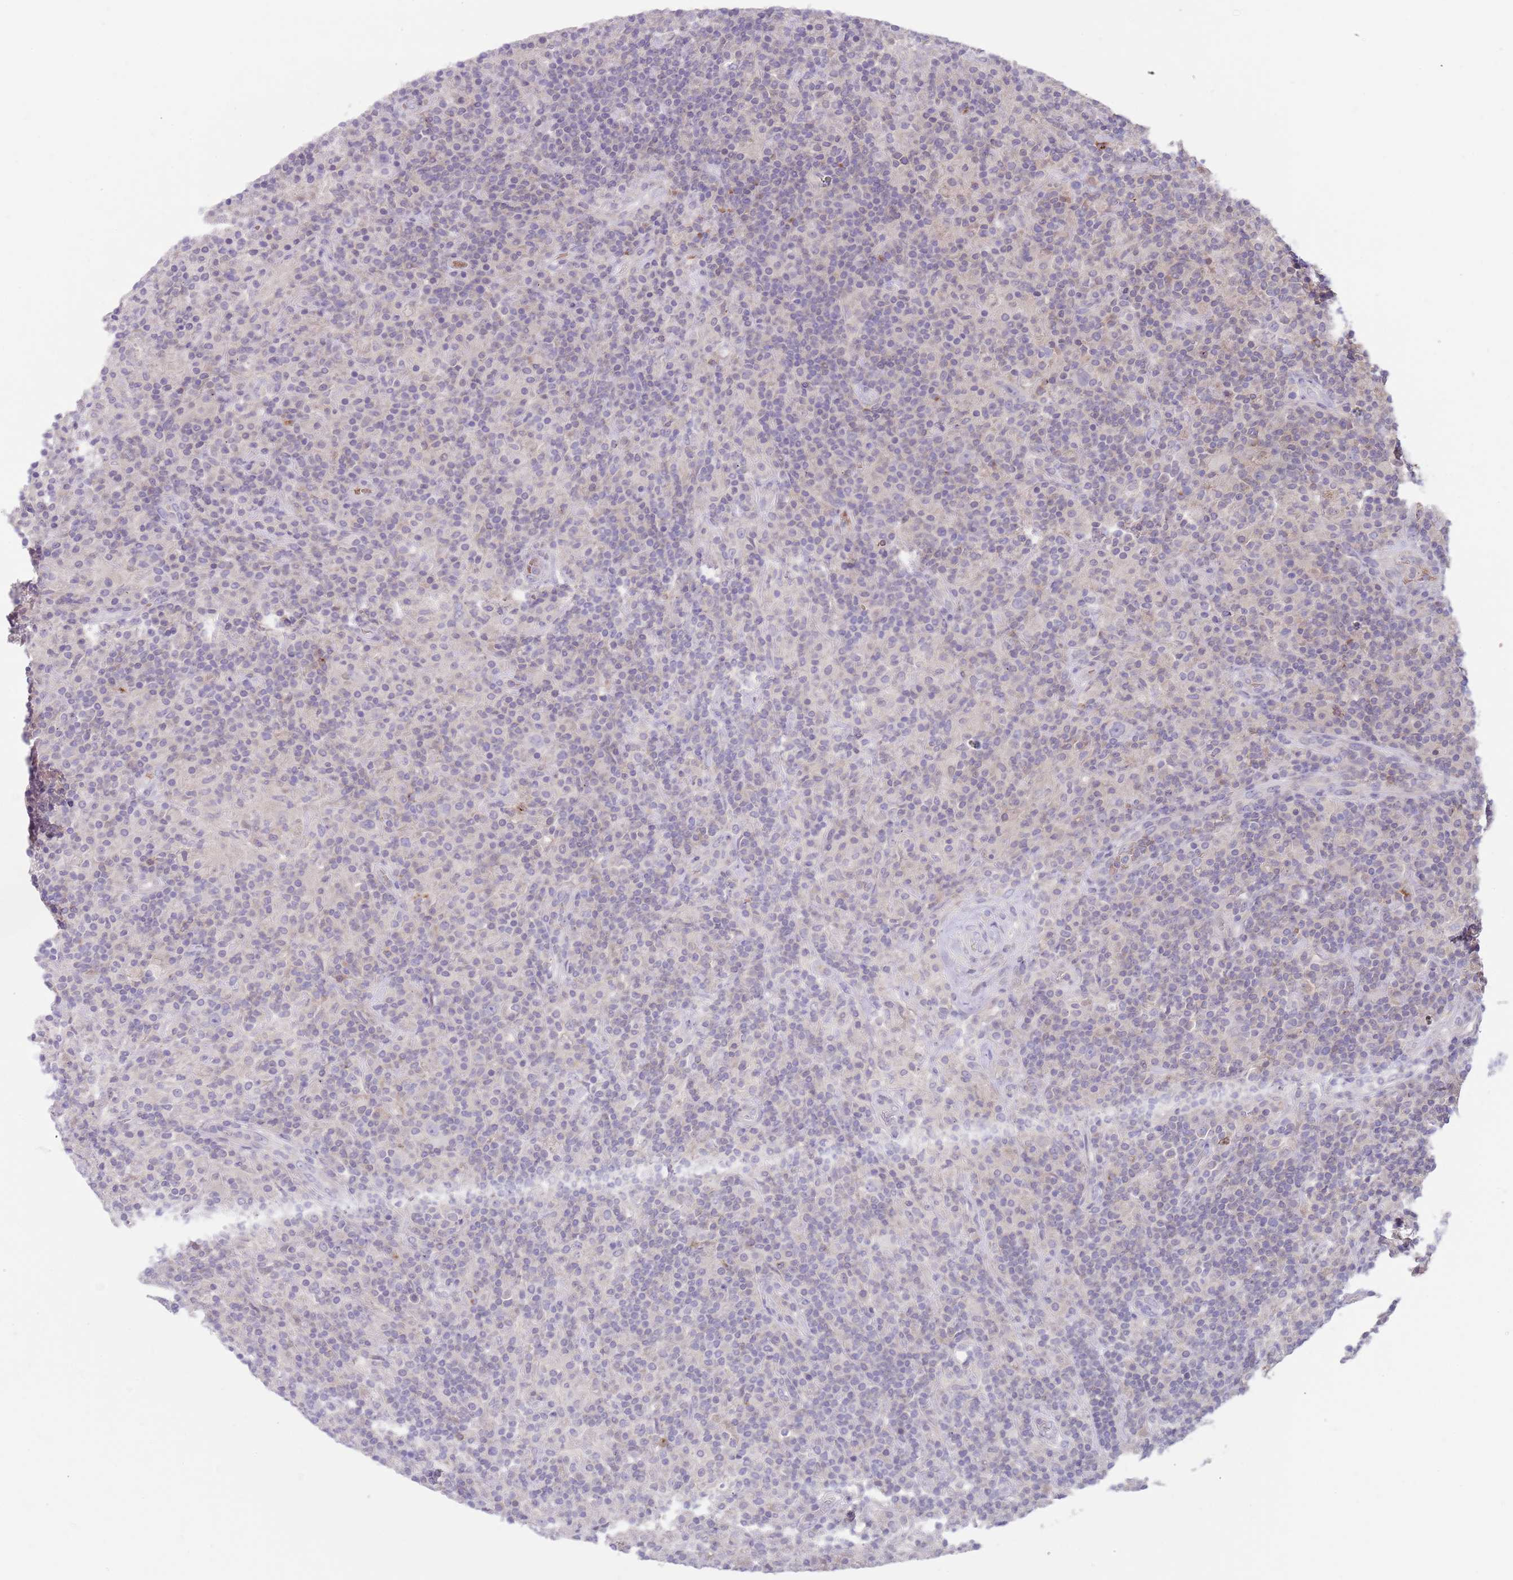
{"staining": {"intensity": "negative", "quantity": "none", "location": "none"}, "tissue": "lymphoma", "cell_type": "Tumor cells", "image_type": "cancer", "snomed": [{"axis": "morphology", "description": "Hodgkin's disease, NOS"}, {"axis": "topography", "description": "Lymph node"}], "caption": "Immunohistochemical staining of human Hodgkin's disease demonstrates no significant positivity in tumor cells. (DAB (3,3'-diaminobenzidine) immunohistochemistry, high magnification).", "gene": "PRAC1", "patient": {"sex": "male", "age": 70}}